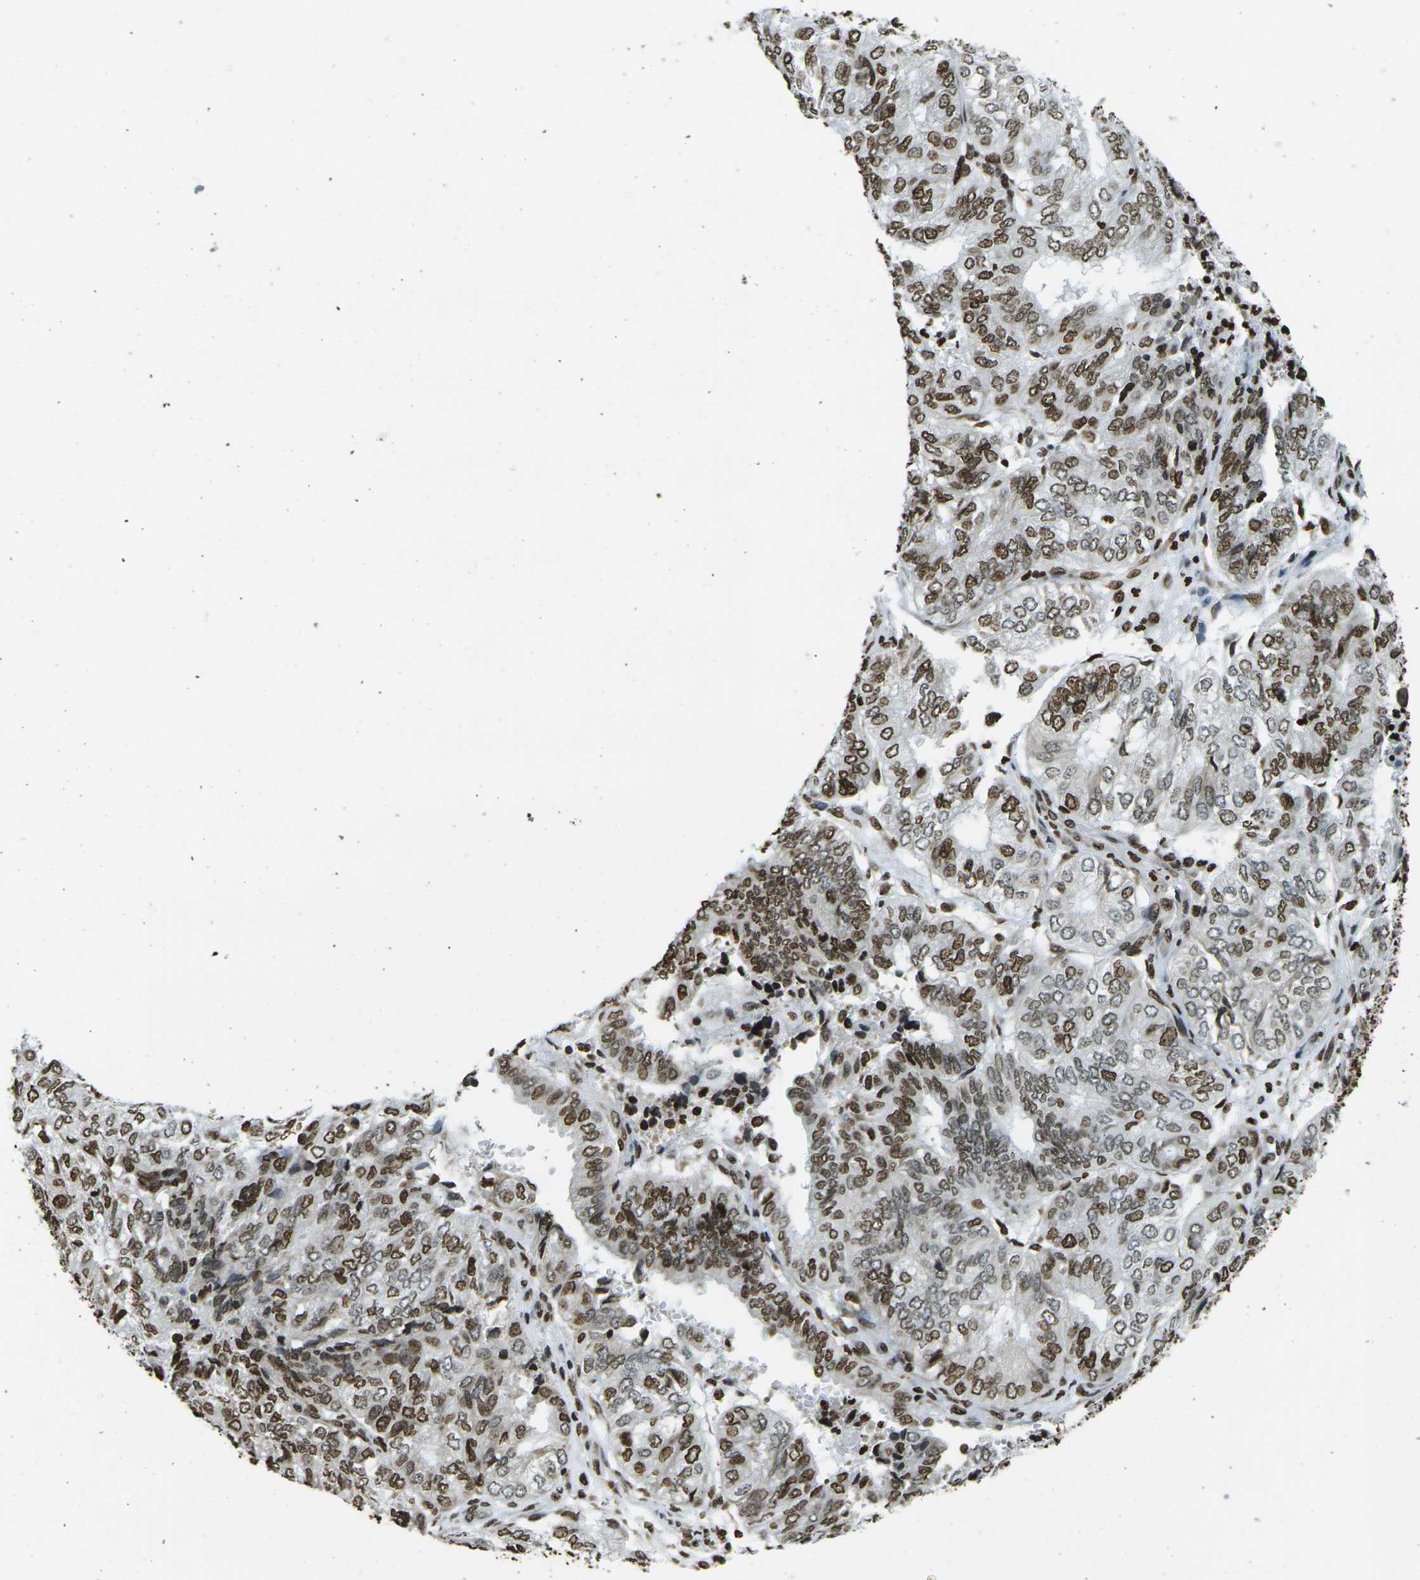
{"staining": {"intensity": "moderate", "quantity": ">75%", "location": "nuclear"}, "tissue": "endometrial cancer", "cell_type": "Tumor cells", "image_type": "cancer", "snomed": [{"axis": "morphology", "description": "Adenocarcinoma, NOS"}, {"axis": "topography", "description": "Uterus"}], "caption": "Moderate nuclear positivity is seen in approximately >75% of tumor cells in endometrial adenocarcinoma.", "gene": "H1-2", "patient": {"sex": "female", "age": 60}}